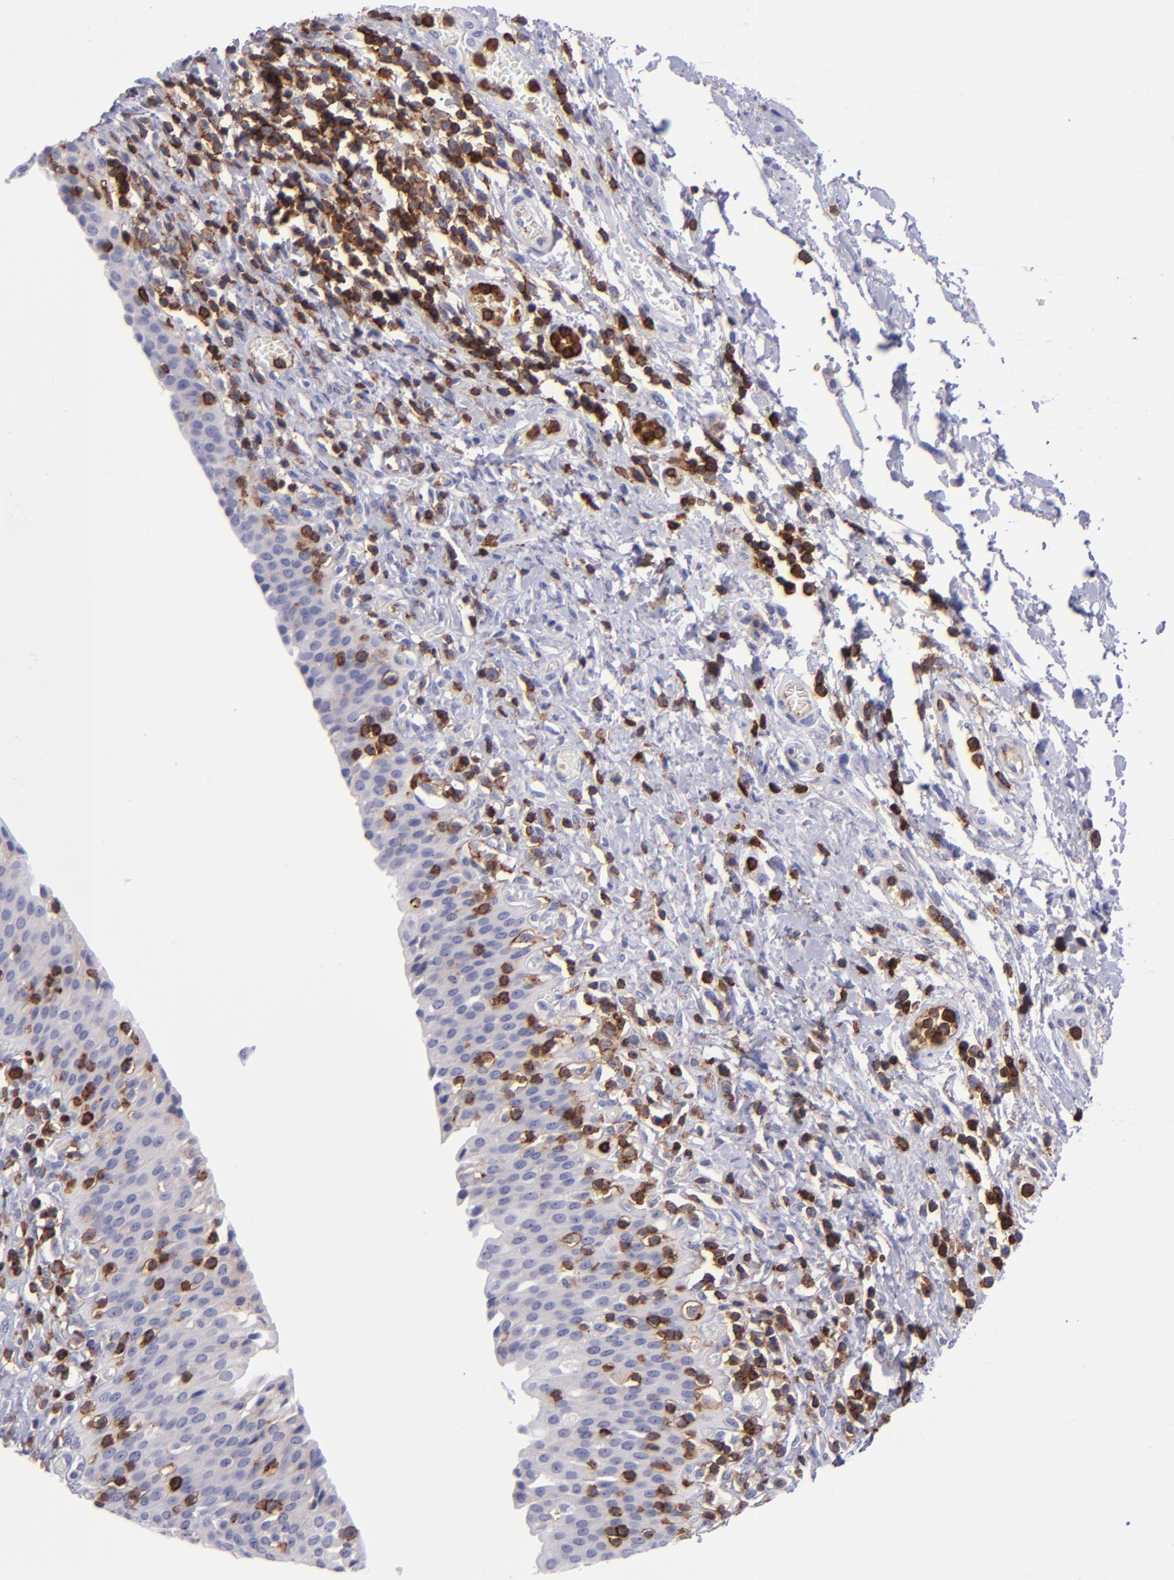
{"staining": {"intensity": "weak", "quantity": "<25%", "location": "cytoplasmic/membranous"}, "tissue": "urinary bladder", "cell_type": "Urothelial cells", "image_type": "normal", "snomed": [{"axis": "morphology", "description": "Normal tissue, NOS"}, {"axis": "topography", "description": "Urinary bladder"}], "caption": "Histopathology image shows no protein positivity in urothelial cells of benign urinary bladder. (DAB immunohistochemistry with hematoxylin counter stain).", "gene": "ICAM3", "patient": {"sex": "male", "age": 51}}